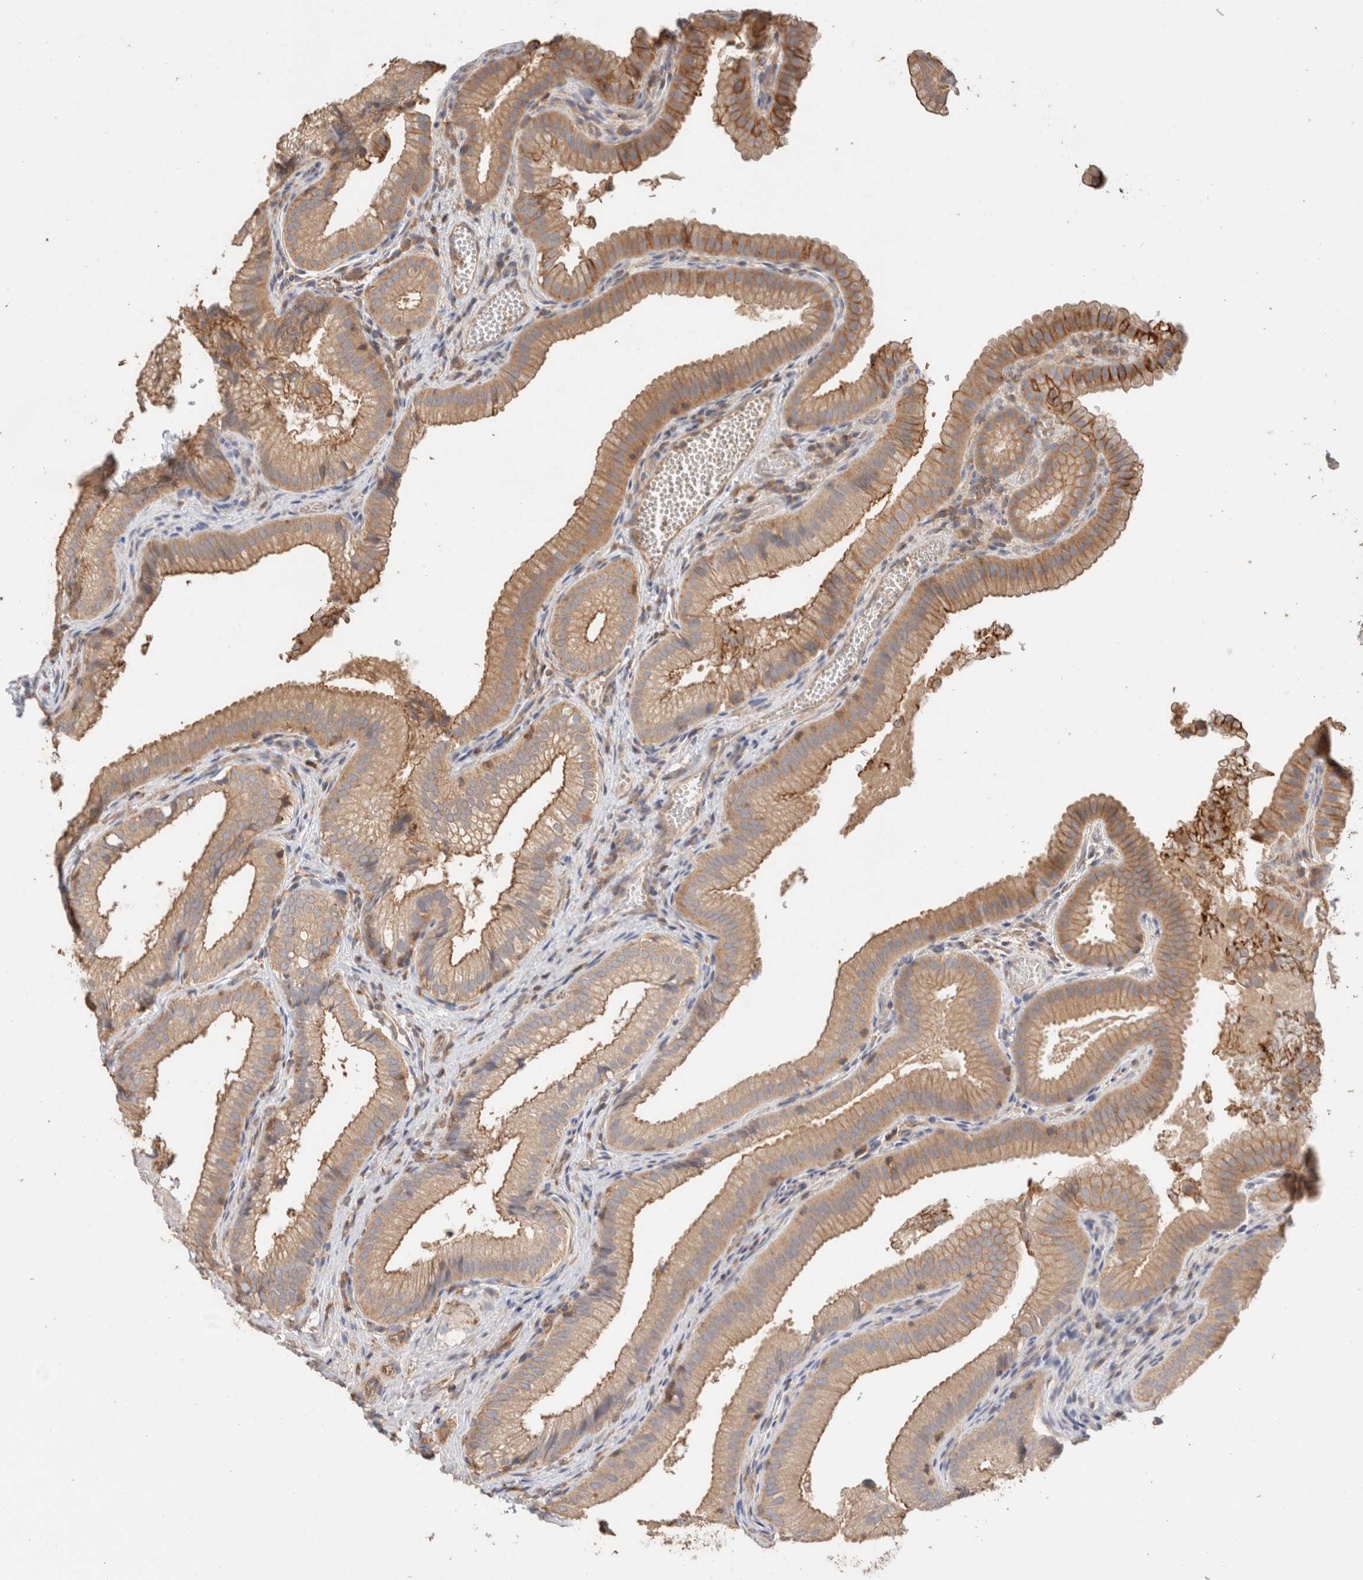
{"staining": {"intensity": "moderate", "quantity": ">75%", "location": "cytoplasmic/membranous"}, "tissue": "gallbladder", "cell_type": "Glandular cells", "image_type": "normal", "snomed": [{"axis": "morphology", "description": "Normal tissue, NOS"}, {"axis": "topography", "description": "Gallbladder"}], "caption": "Protein staining reveals moderate cytoplasmic/membranous staining in approximately >75% of glandular cells in unremarkable gallbladder.", "gene": "CFAP418", "patient": {"sex": "female", "age": 30}}